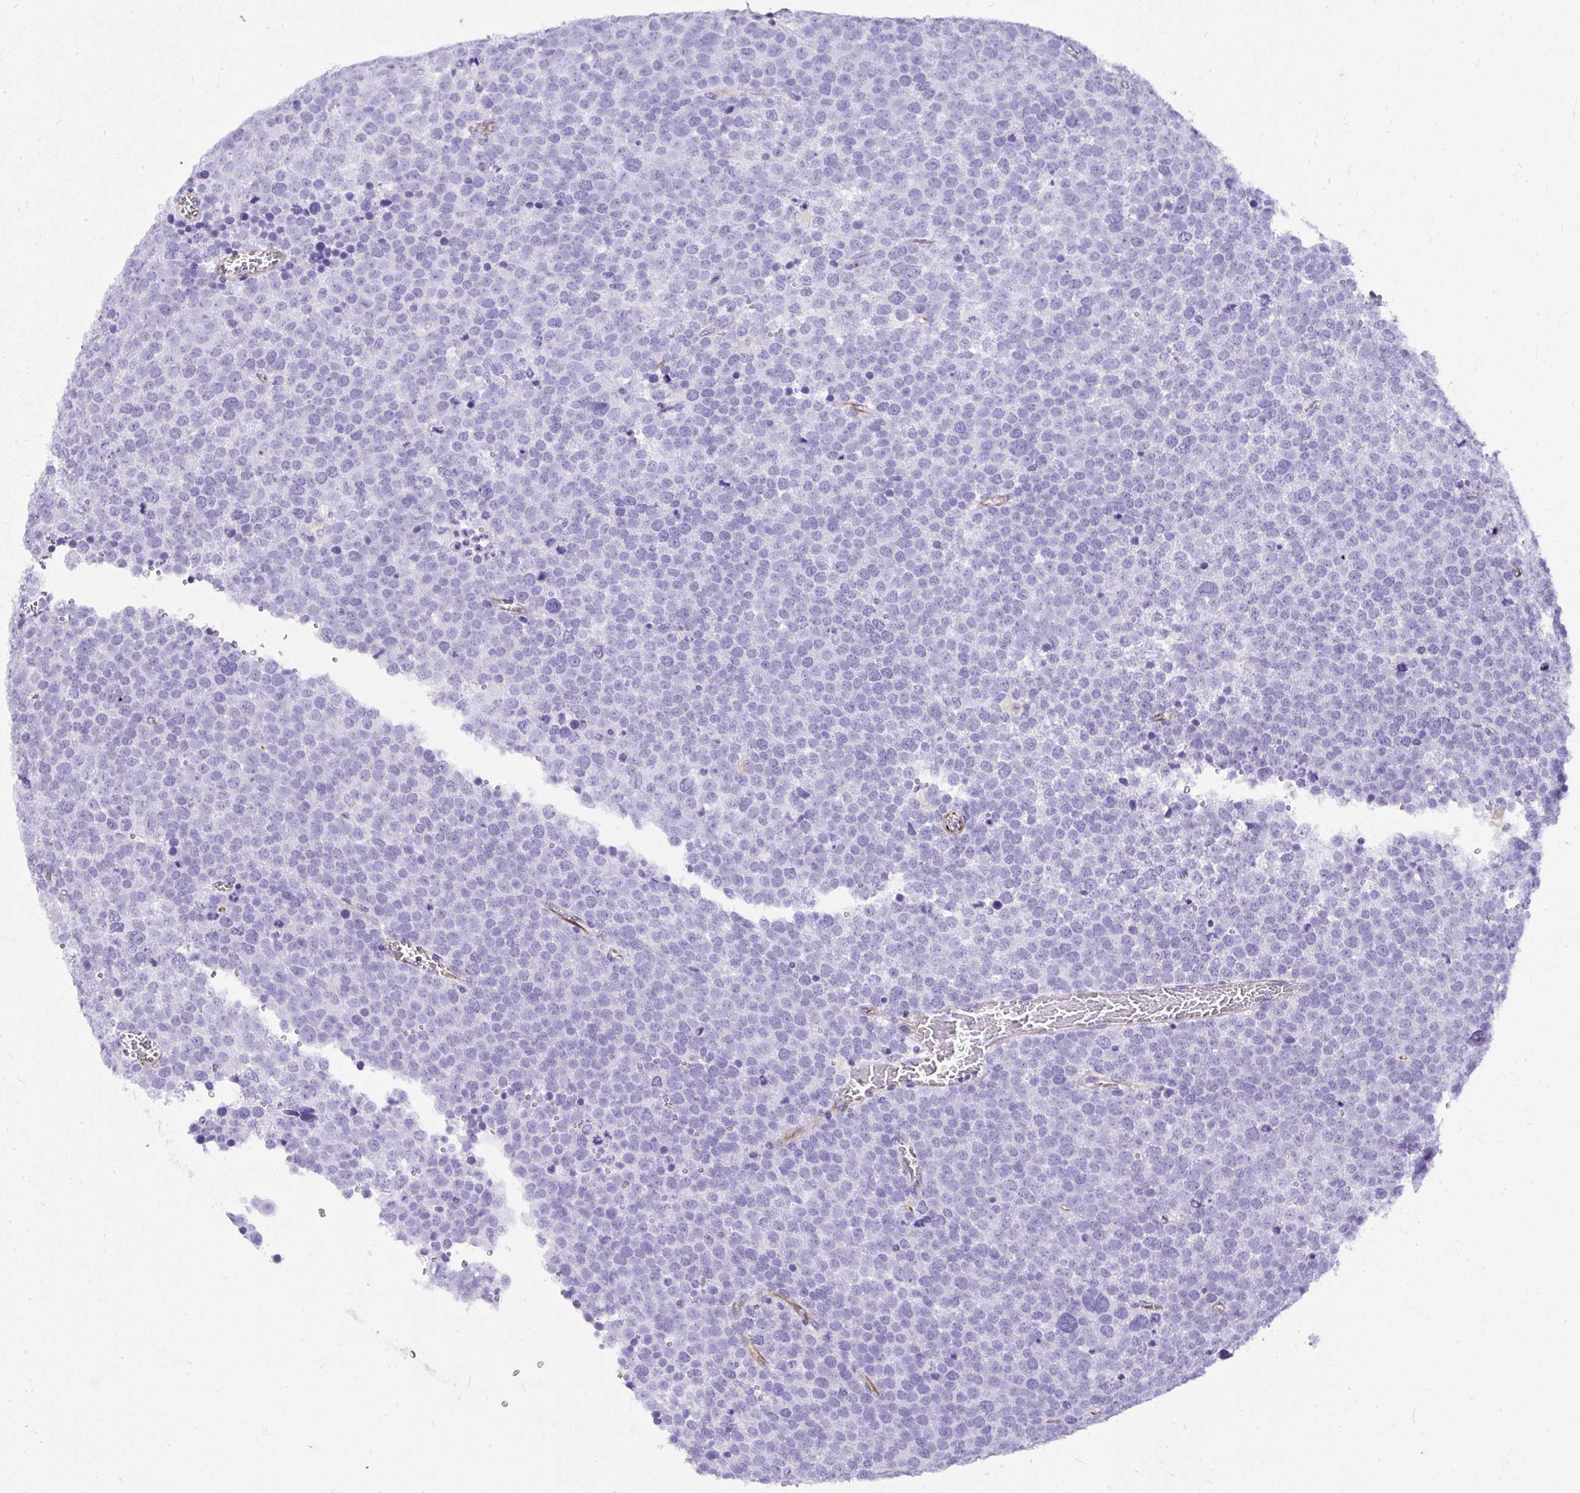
{"staining": {"intensity": "negative", "quantity": "none", "location": "none"}, "tissue": "testis cancer", "cell_type": "Tumor cells", "image_type": "cancer", "snomed": [{"axis": "morphology", "description": "Seminoma, NOS"}, {"axis": "topography", "description": "Testis"}], "caption": "An IHC photomicrograph of testis seminoma is shown. There is no staining in tumor cells of testis seminoma. The staining was performed using DAB (3,3'-diaminobenzidine) to visualize the protein expression in brown, while the nuclei were stained in blue with hematoxylin (Magnification: 20x).", "gene": "DEPDC5", "patient": {"sex": "male", "age": 71}}